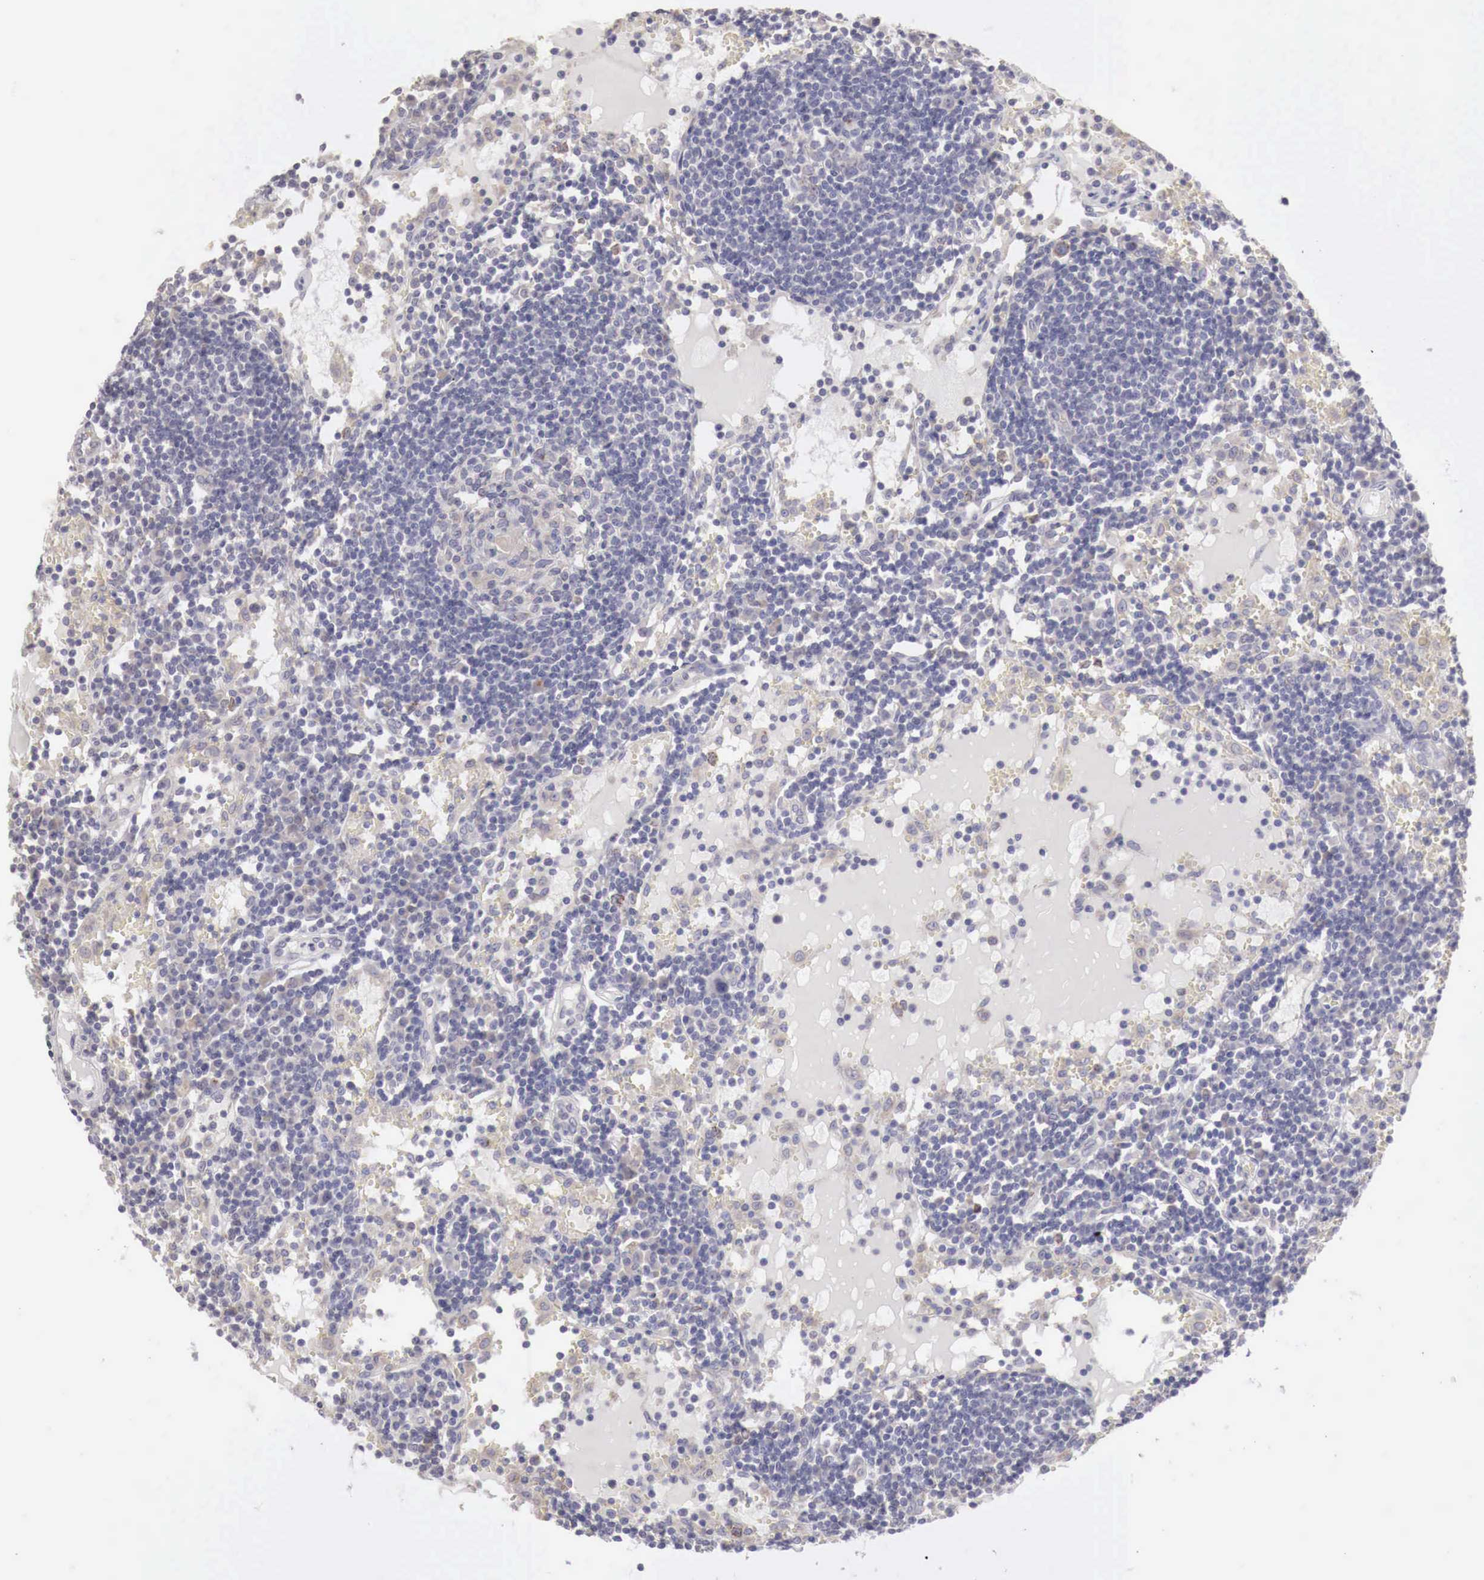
{"staining": {"intensity": "negative", "quantity": "none", "location": "none"}, "tissue": "lymph node", "cell_type": "Germinal center cells", "image_type": "normal", "snomed": [{"axis": "morphology", "description": "Normal tissue, NOS"}, {"axis": "topography", "description": "Lymph node"}], "caption": "A micrograph of lymph node stained for a protein exhibits no brown staining in germinal center cells.", "gene": "NSDHL", "patient": {"sex": "female", "age": 55}}